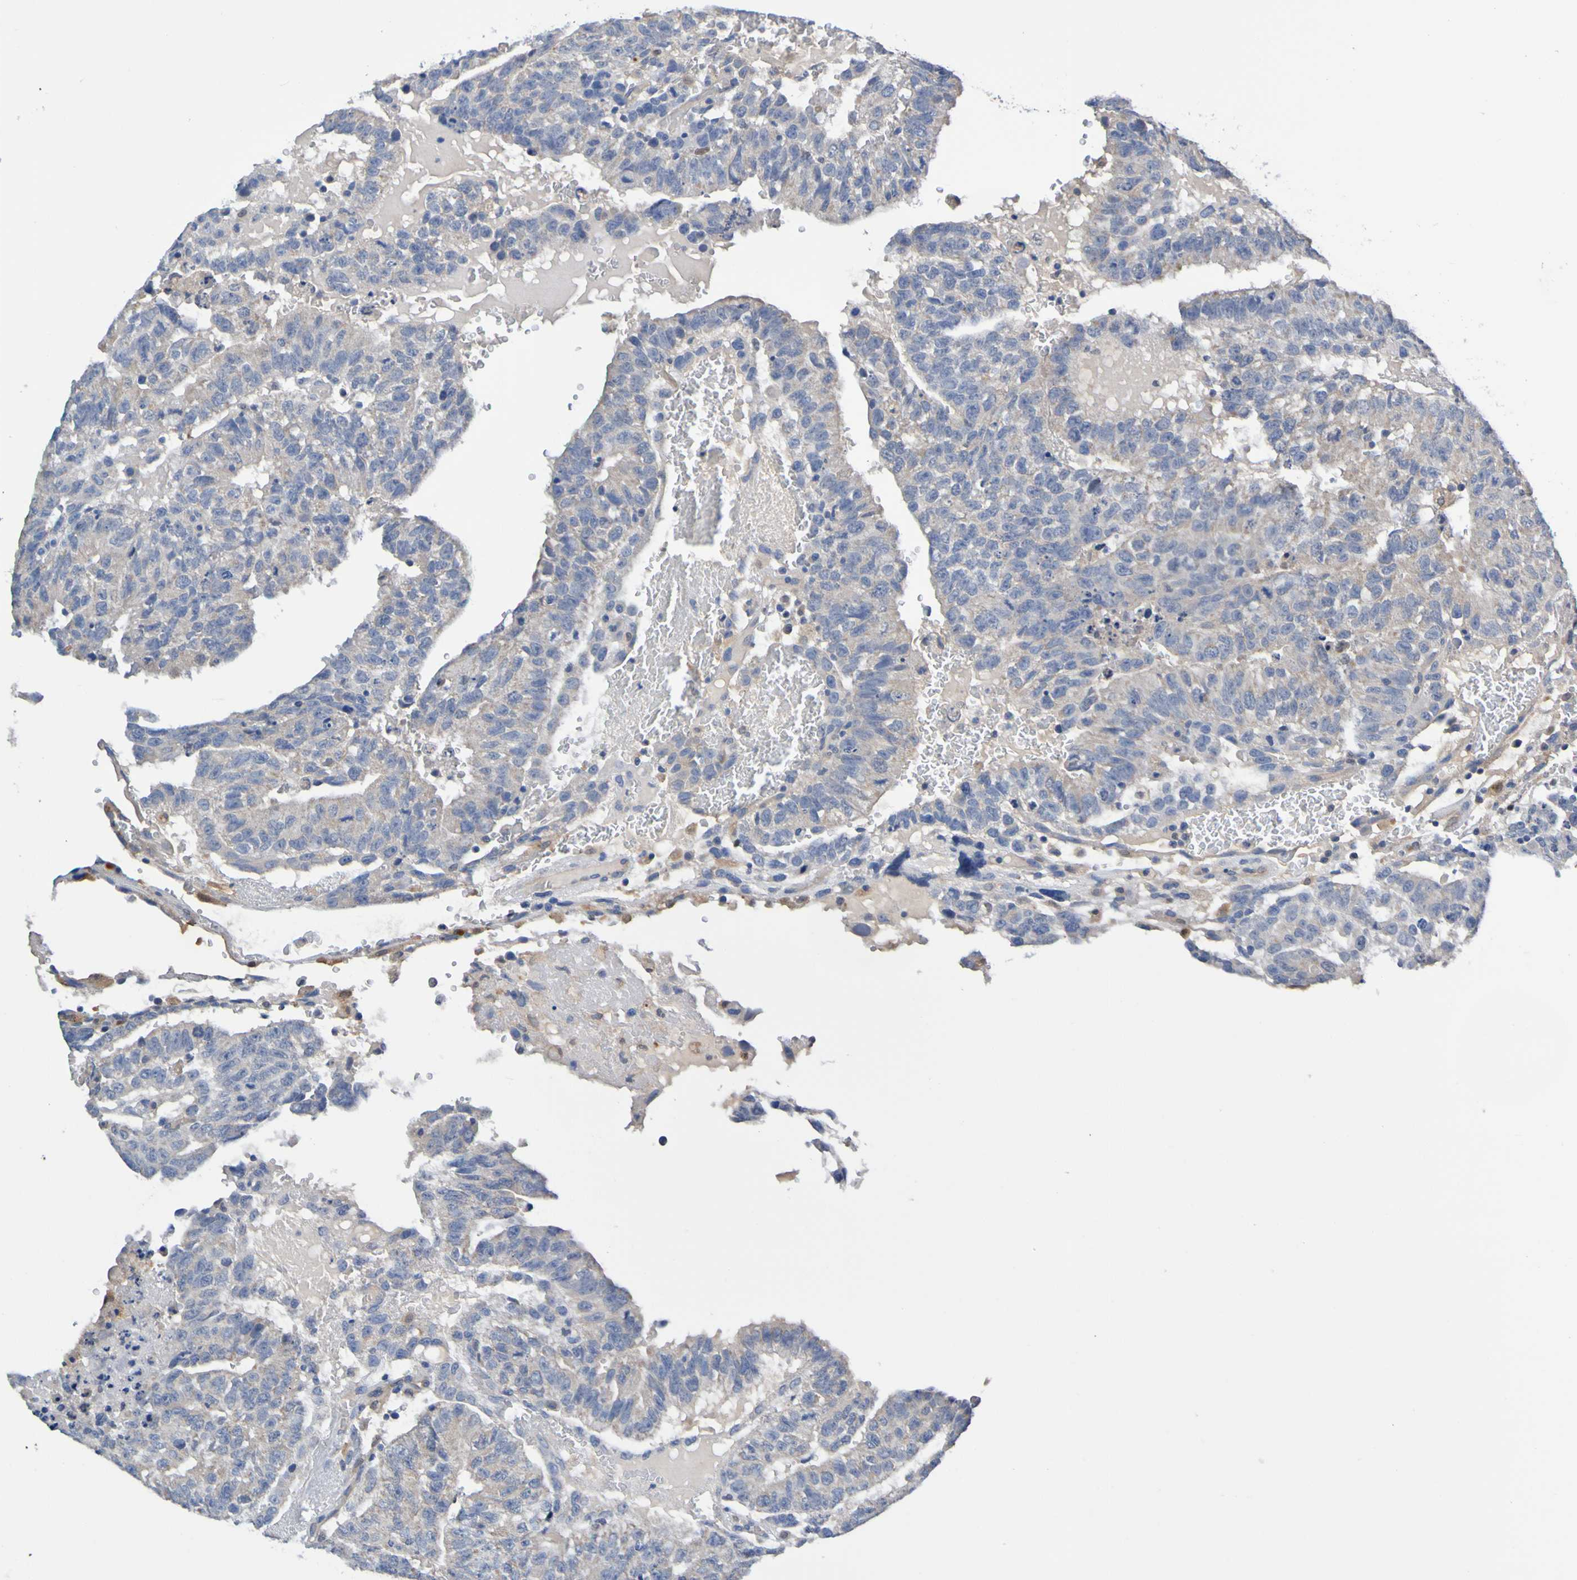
{"staining": {"intensity": "weak", "quantity": ">75%", "location": "cytoplasmic/membranous"}, "tissue": "testis cancer", "cell_type": "Tumor cells", "image_type": "cancer", "snomed": [{"axis": "morphology", "description": "Seminoma, NOS"}, {"axis": "morphology", "description": "Carcinoma, Embryonal, NOS"}, {"axis": "topography", "description": "Testis"}], "caption": "Immunohistochemistry of human testis embryonal carcinoma demonstrates low levels of weak cytoplasmic/membranous expression in about >75% of tumor cells.", "gene": "METAP2", "patient": {"sex": "male", "age": 52}}